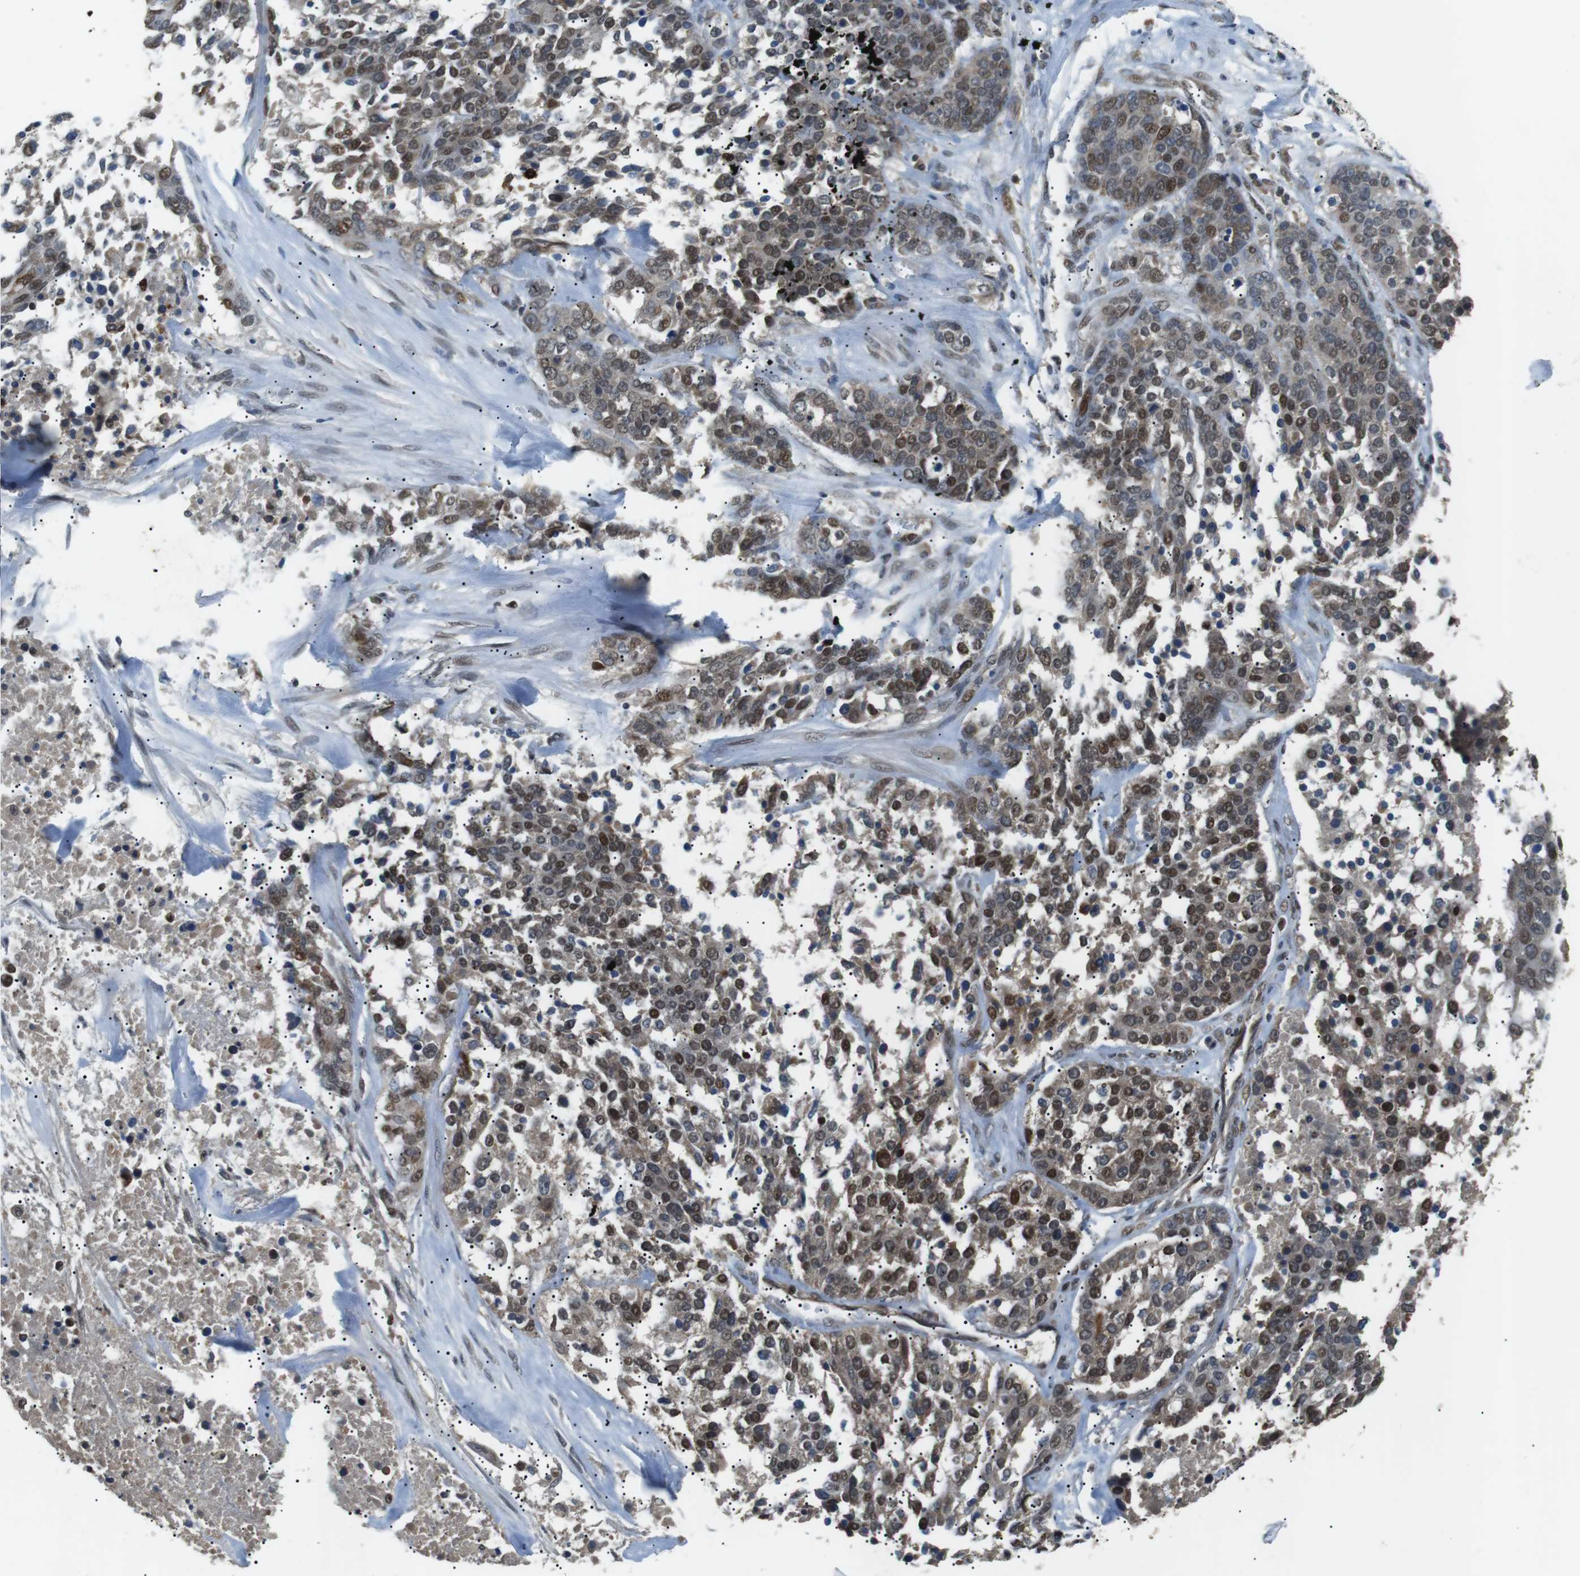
{"staining": {"intensity": "moderate", "quantity": ">75%", "location": "cytoplasmic/membranous,nuclear"}, "tissue": "ovarian cancer", "cell_type": "Tumor cells", "image_type": "cancer", "snomed": [{"axis": "morphology", "description": "Cystadenocarcinoma, serous, NOS"}, {"axis": "topography", "description": "Ovary"}], "caption": "The histopathology image shows staining of ovarian cancer, revealing moderate cytoplasmic/membranous and nuclear protein staining (brown color) within tumor cells.", "gene": "ORAI3", "patient": {"sex": "female", "age": 44}}